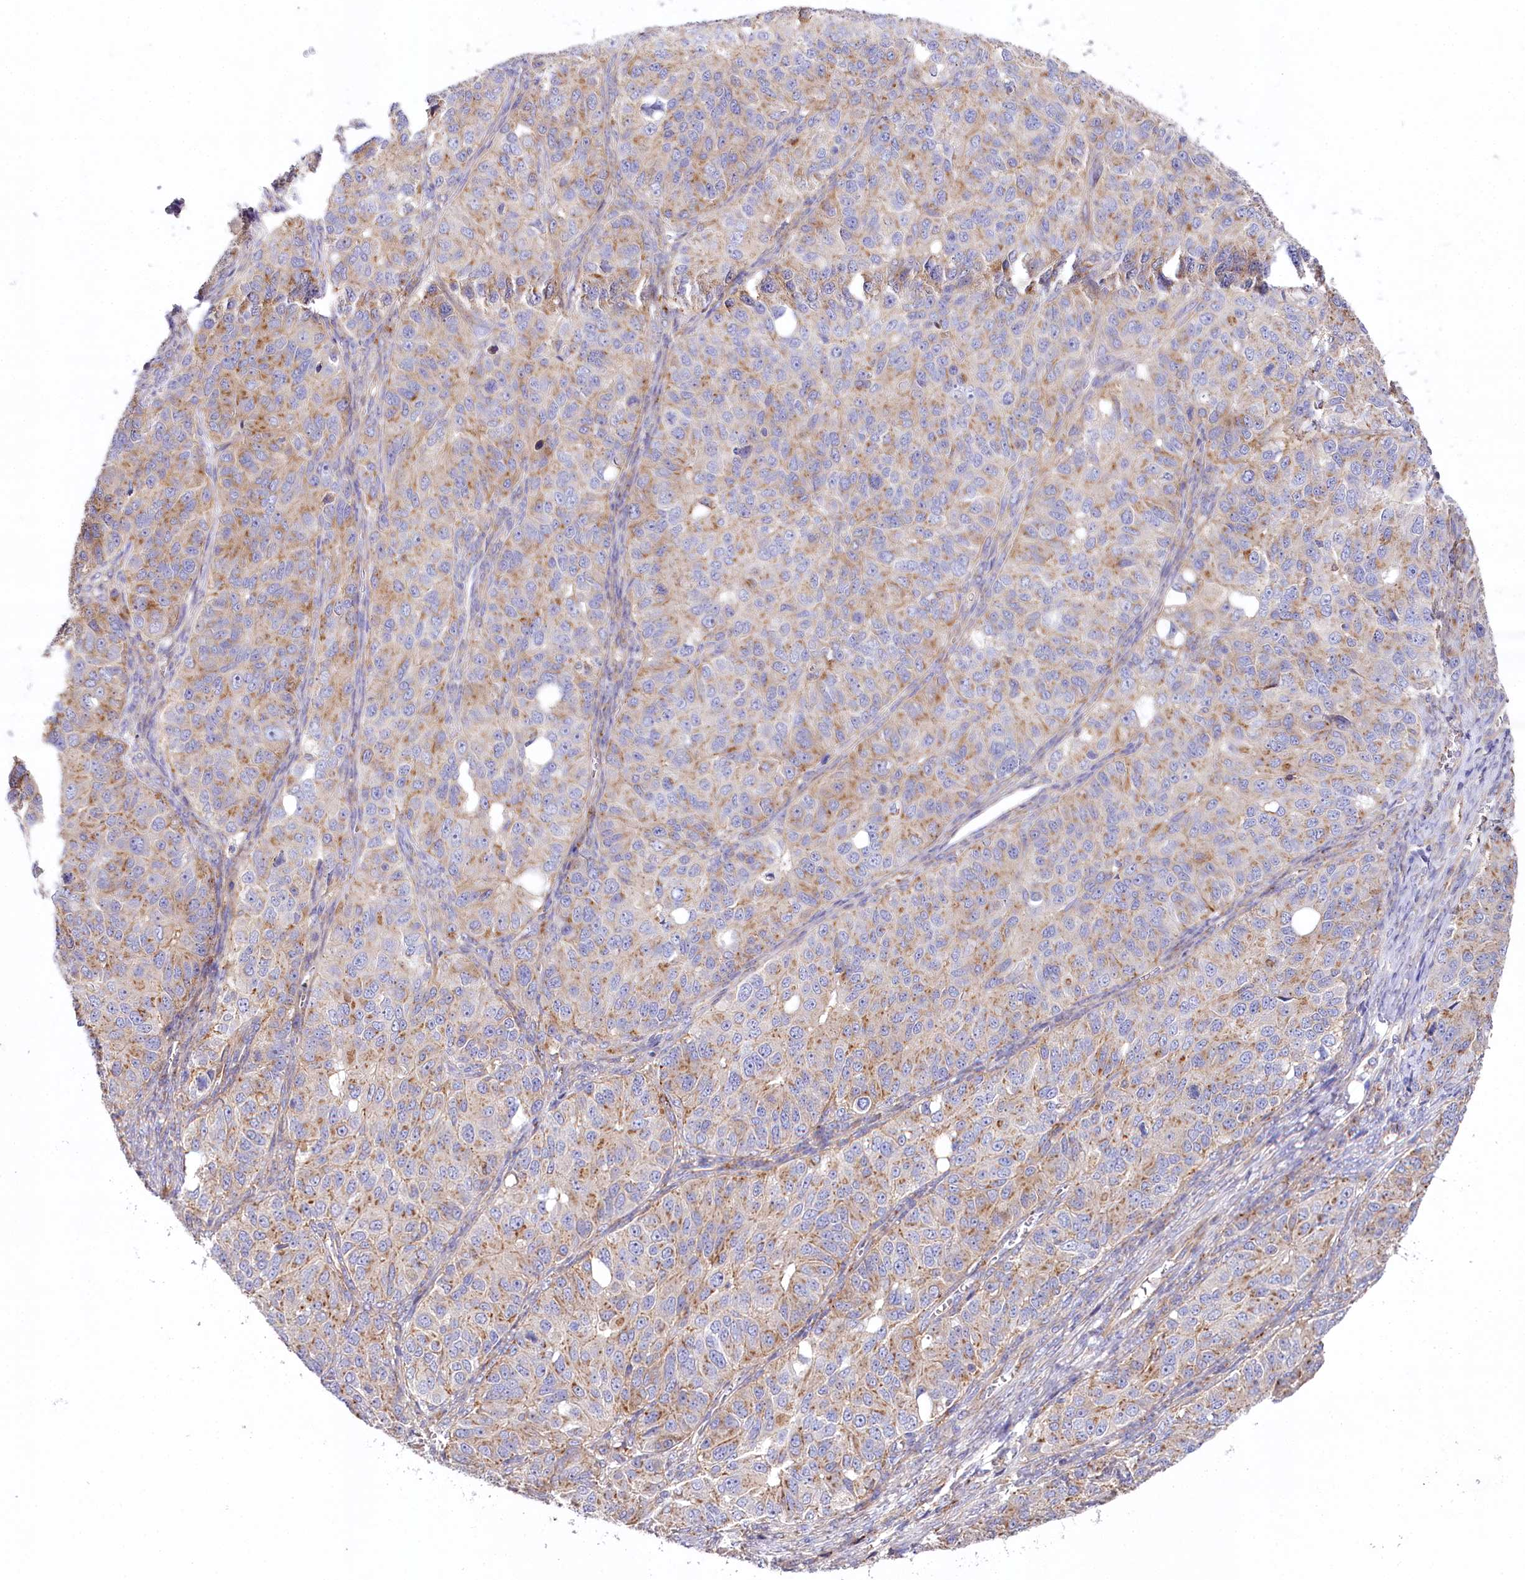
{"staining": {"intensity": "moderate", "quantity": ">75%", "location": "cytoplasmic/membranous"}, "tissue": "ovarian cancer", "cell_type": "Tumor cells", "image_type": "cancer", "snomed": [{"axis": "morphology", "description": "Carcinoma, endometroid"}, {"axis": "topography", "description": "Ovary"}], "caption": "Human ovarian endometroid carcinoma stained for a protein (brown) demonstrates moderate cytoplasmic/membranous positive staining in about >75% of tumor cells.", "gene": "STX6", "patient": {"sex": "female", "age": 51}}